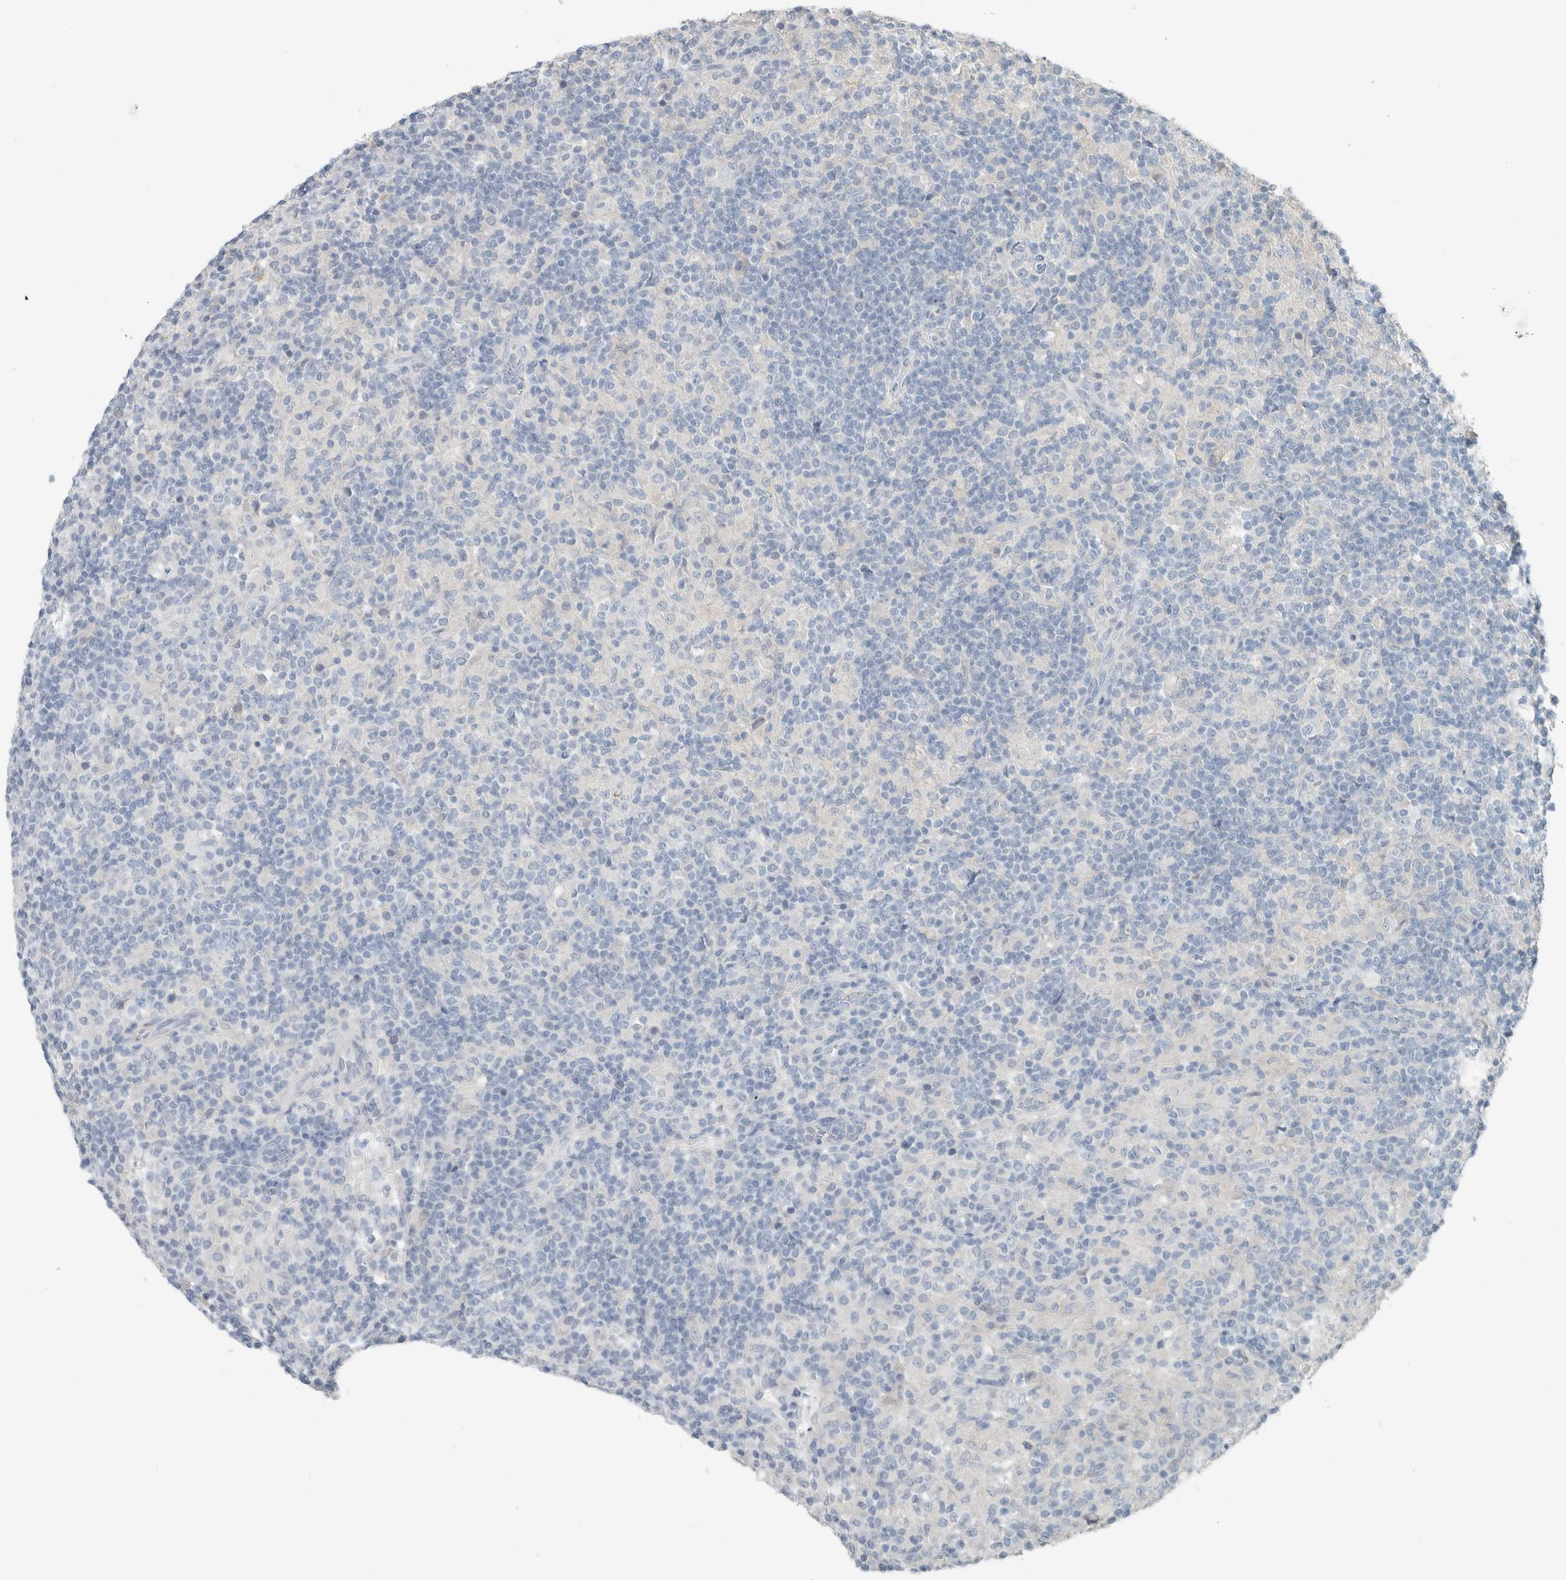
{"staining": {"intensity": "negative", "quantity": "none", "location": "none"}, "tissue": "lymphoma", "cell_type": "Tumor cells", "image_type": "cancer", "snomed": [{"axis": "morphology", "description": "Hodgkin's disease, NOS"}, {"axis": "topography", "description": "Lymph node"}], "caption": "Hodgkin's disease was stained to show a protein in brown. There is no significant staining in tumor cells. Nuclei are stained in blue.", "gene": "SCIN", "patient": {"sex": "male", "age": 70}}